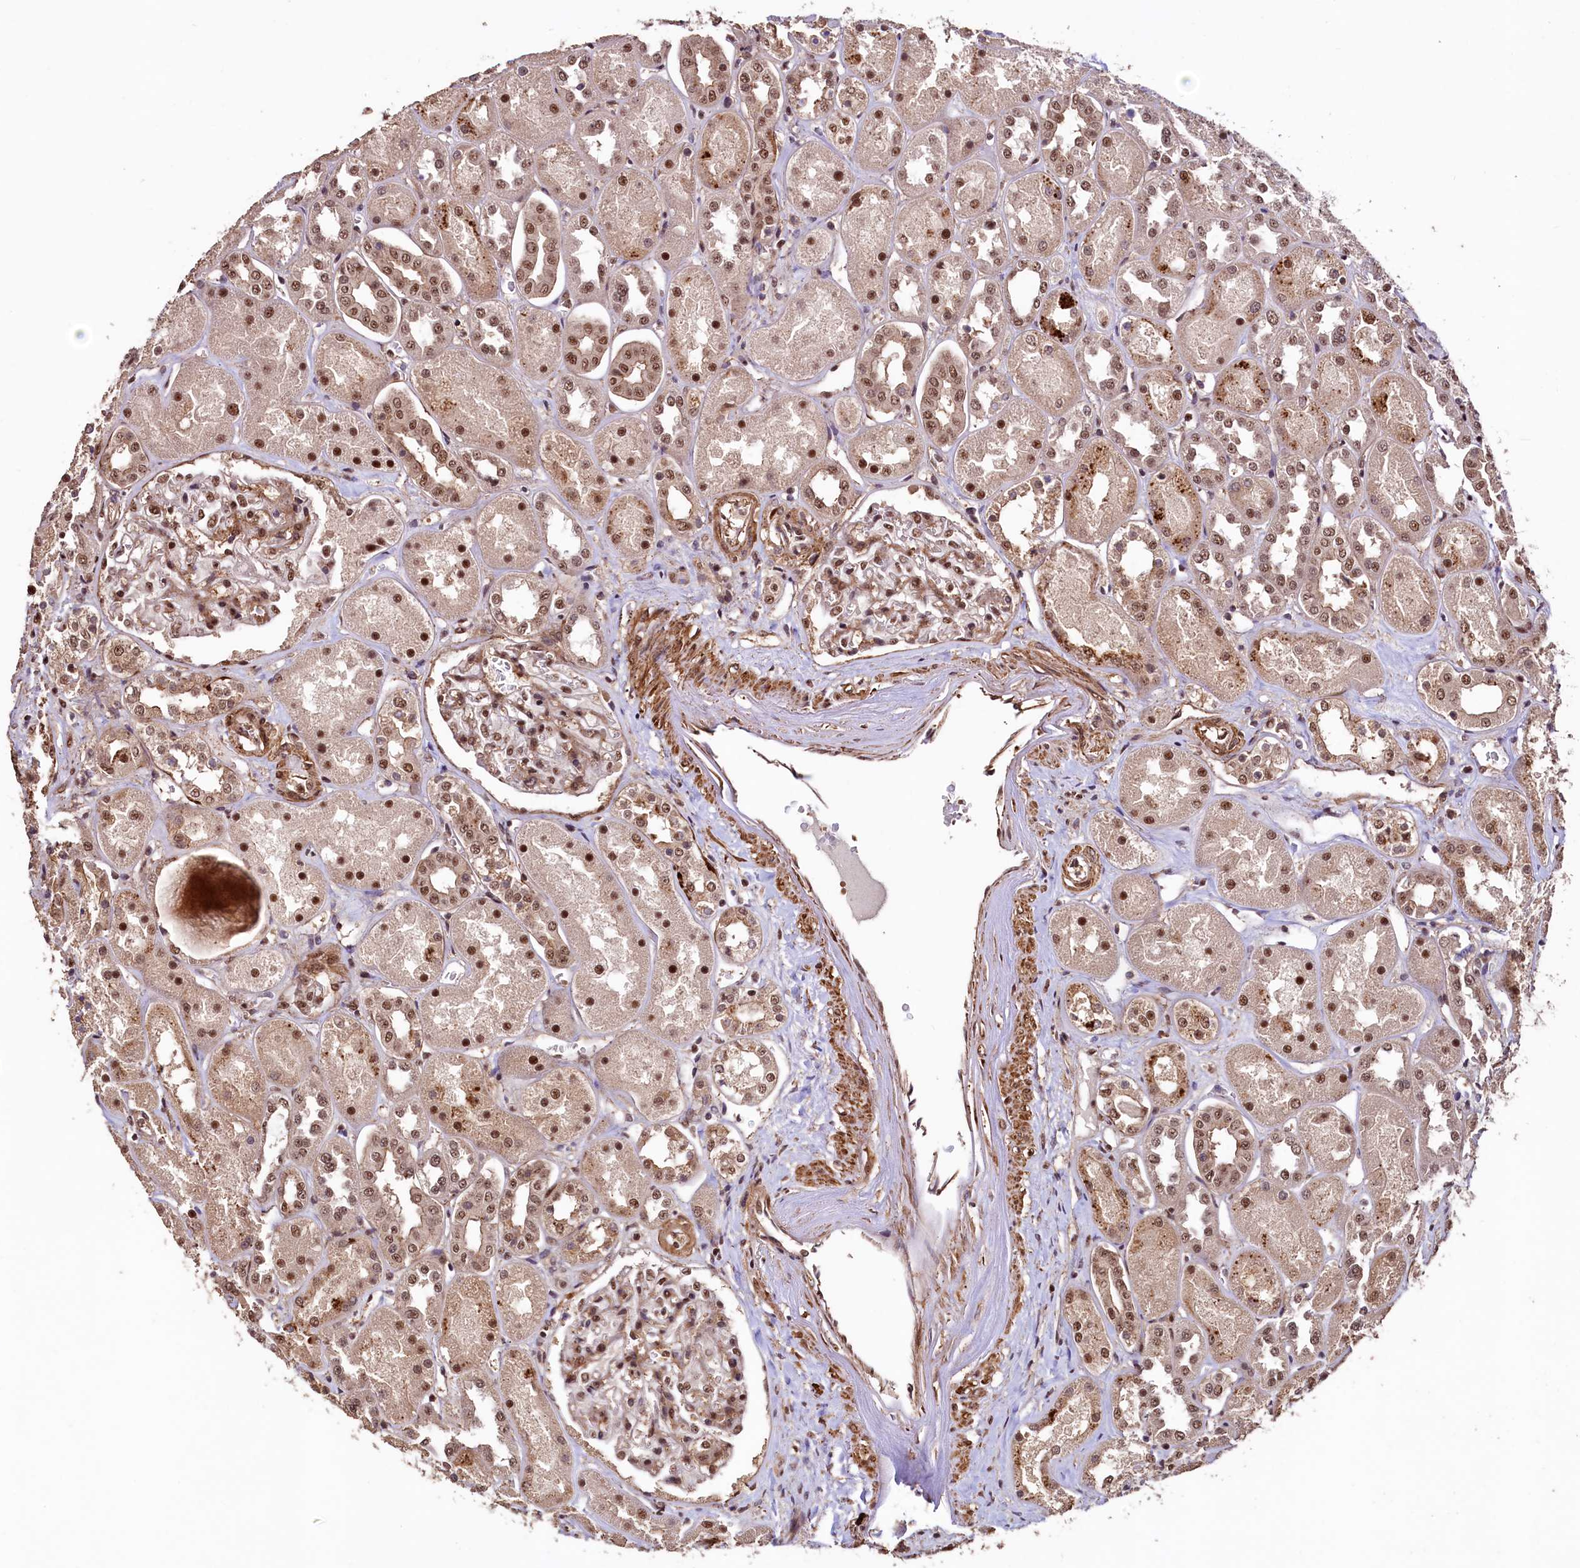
{"staining": {"intensity": "moderate", "quantity": "25%-75%", "location": "nuclear"}, "tissue": "kidney", "cell_type": "Cells in glomeruli", "image_type": "normal", "snomed": [{"axis": "morphology", "description": "Normal tissue, NOS"}, {"axis": "topography", "description": "Kidney"}], "caption": "Immunohistochemistry of benign human kidney demonstrates medium levels of moderate nuclear positivity in approximately 25%-75% of cells in glomeruli. The protein of interest is shown in brown color, while the nuclei are stained blue.", "gene": "SFSWAP", "patient": {"sex": "male", "age": 70}}